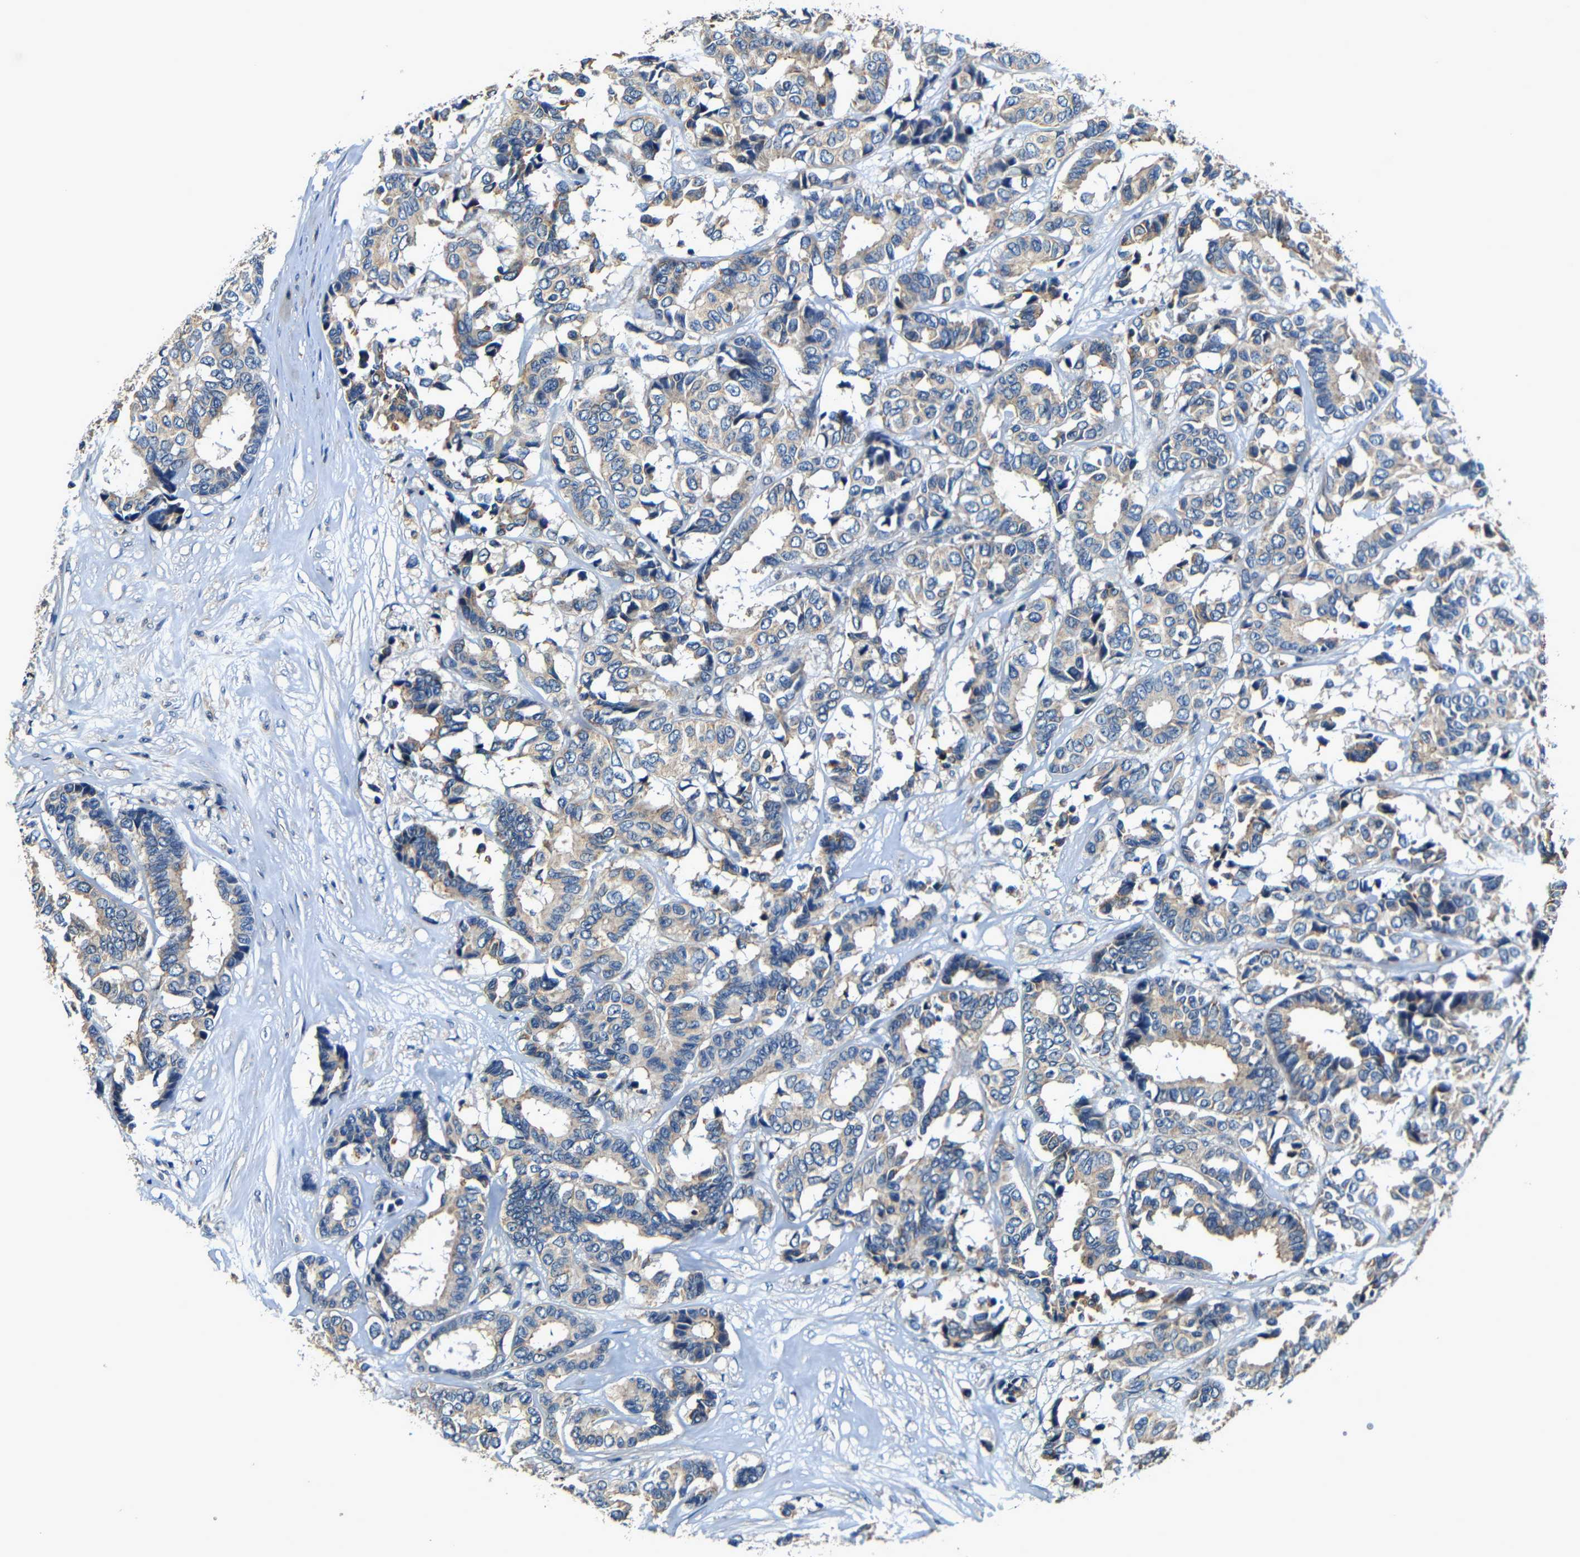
{"staining": {"intensity": "weak", "quantity": "25%-75%", "location": "cytoplasmic/membranous"}, "tissue": "breast cancer", "cell_type": "Tumor cells", "image_type": "cancer", "snomed": [{"axis": "morphology", "description": "Duct carcinoma"}, {"axis": "topography", "description": "Breast"}], "caption": "Human breast cancer (invasive ductal carcinoma) stained for a protein (brown) shows weak cytoplasmic/membranous positive expression in about 25%-75% of tumor cells.", "gene": "MTX1", "patient": {"sex": "female", "age": 87}}